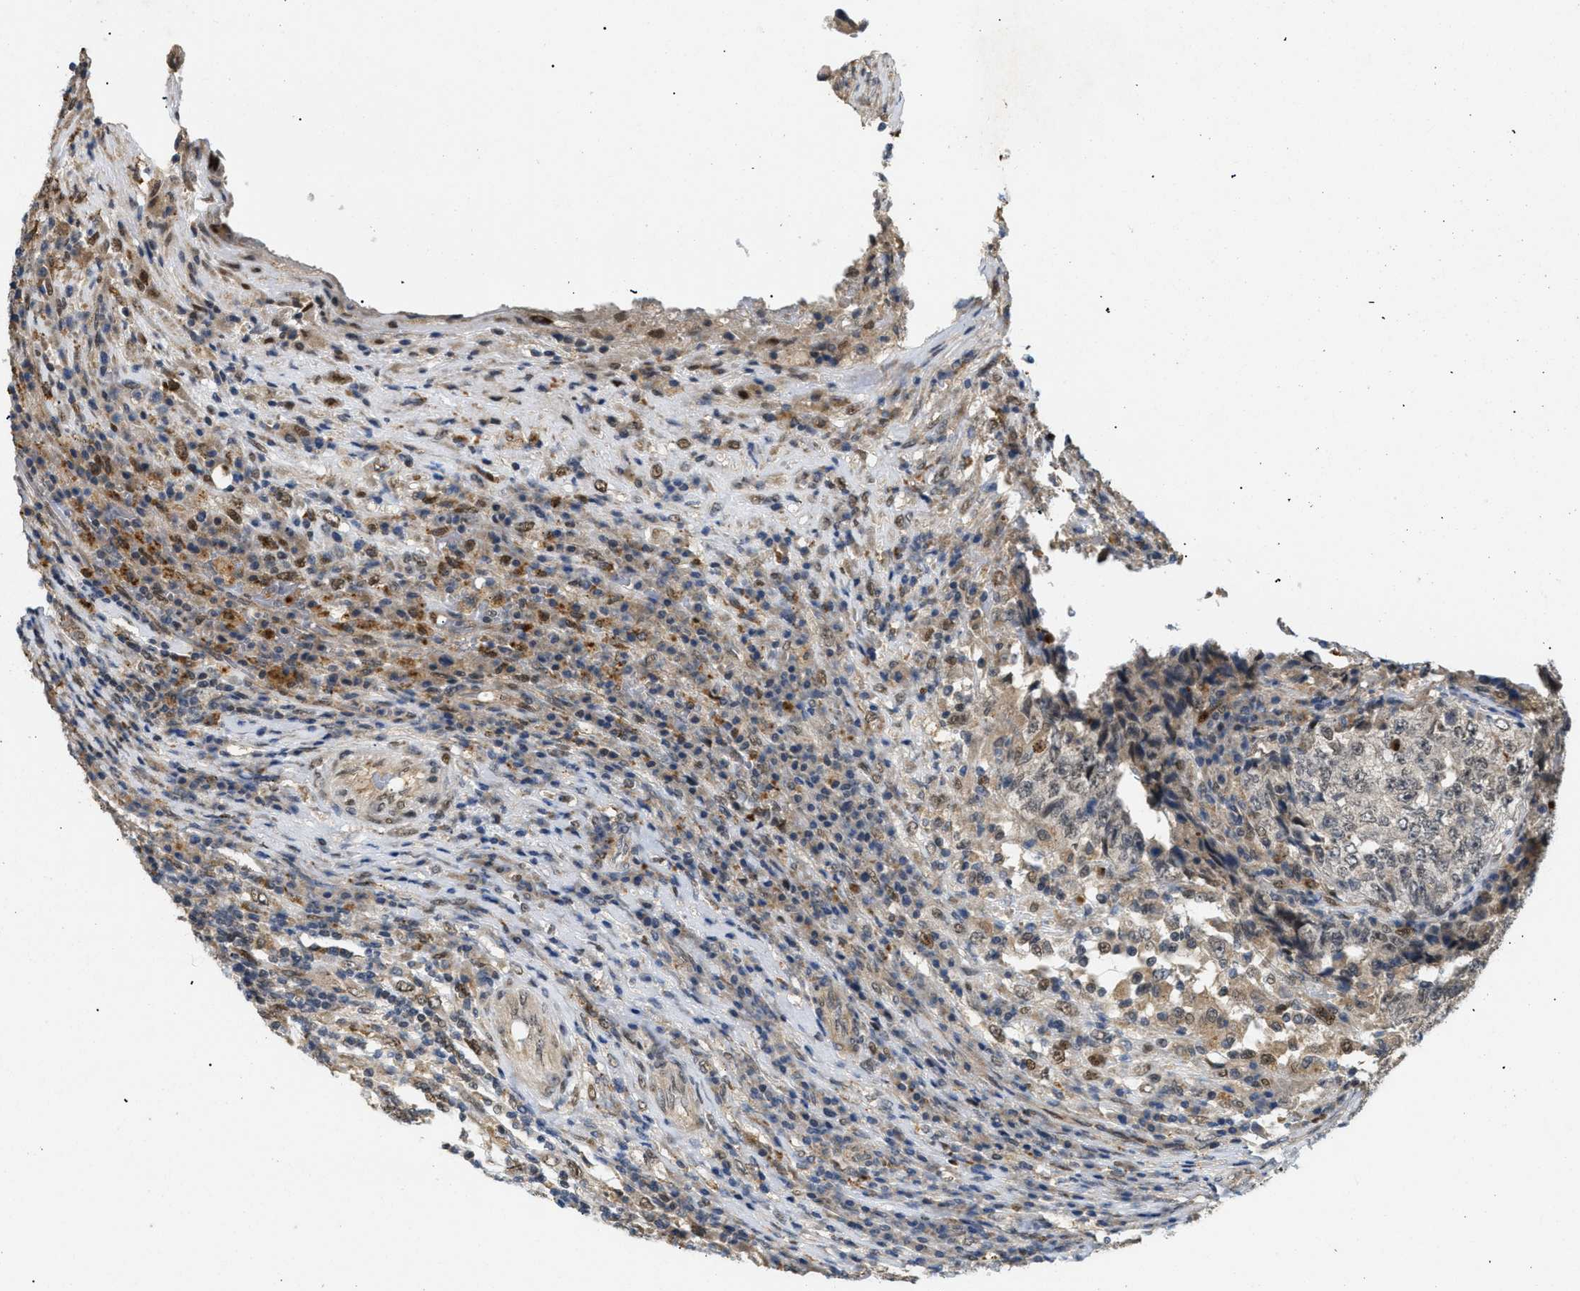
{"staining": {"intensity": "weak", "quantity": "25%-75%", "location": "cytoplasmic/membranous,nuclear"}, "tissue": "testis cancer", "cell_type": "Tumor cells", "image_type": "cancer", "snomed": [{"axis": "morphology", "description": "Necrosis, NOS"}, {"axis": "morphology", "description": "Carcinoma, Embryonal, NOS"}, {"axis": "topography", "description": "Testis"}], "caption": "Approximately 25%-75% of tumor cells in testis embryonal carcinoma demonstrate weak cytoplasmic/membranous and nuclear protein positivity as visualized by brown immunohistochemical staining.", "gene": "PDGFB", "patient": {"sex": "male", "age": 19}}